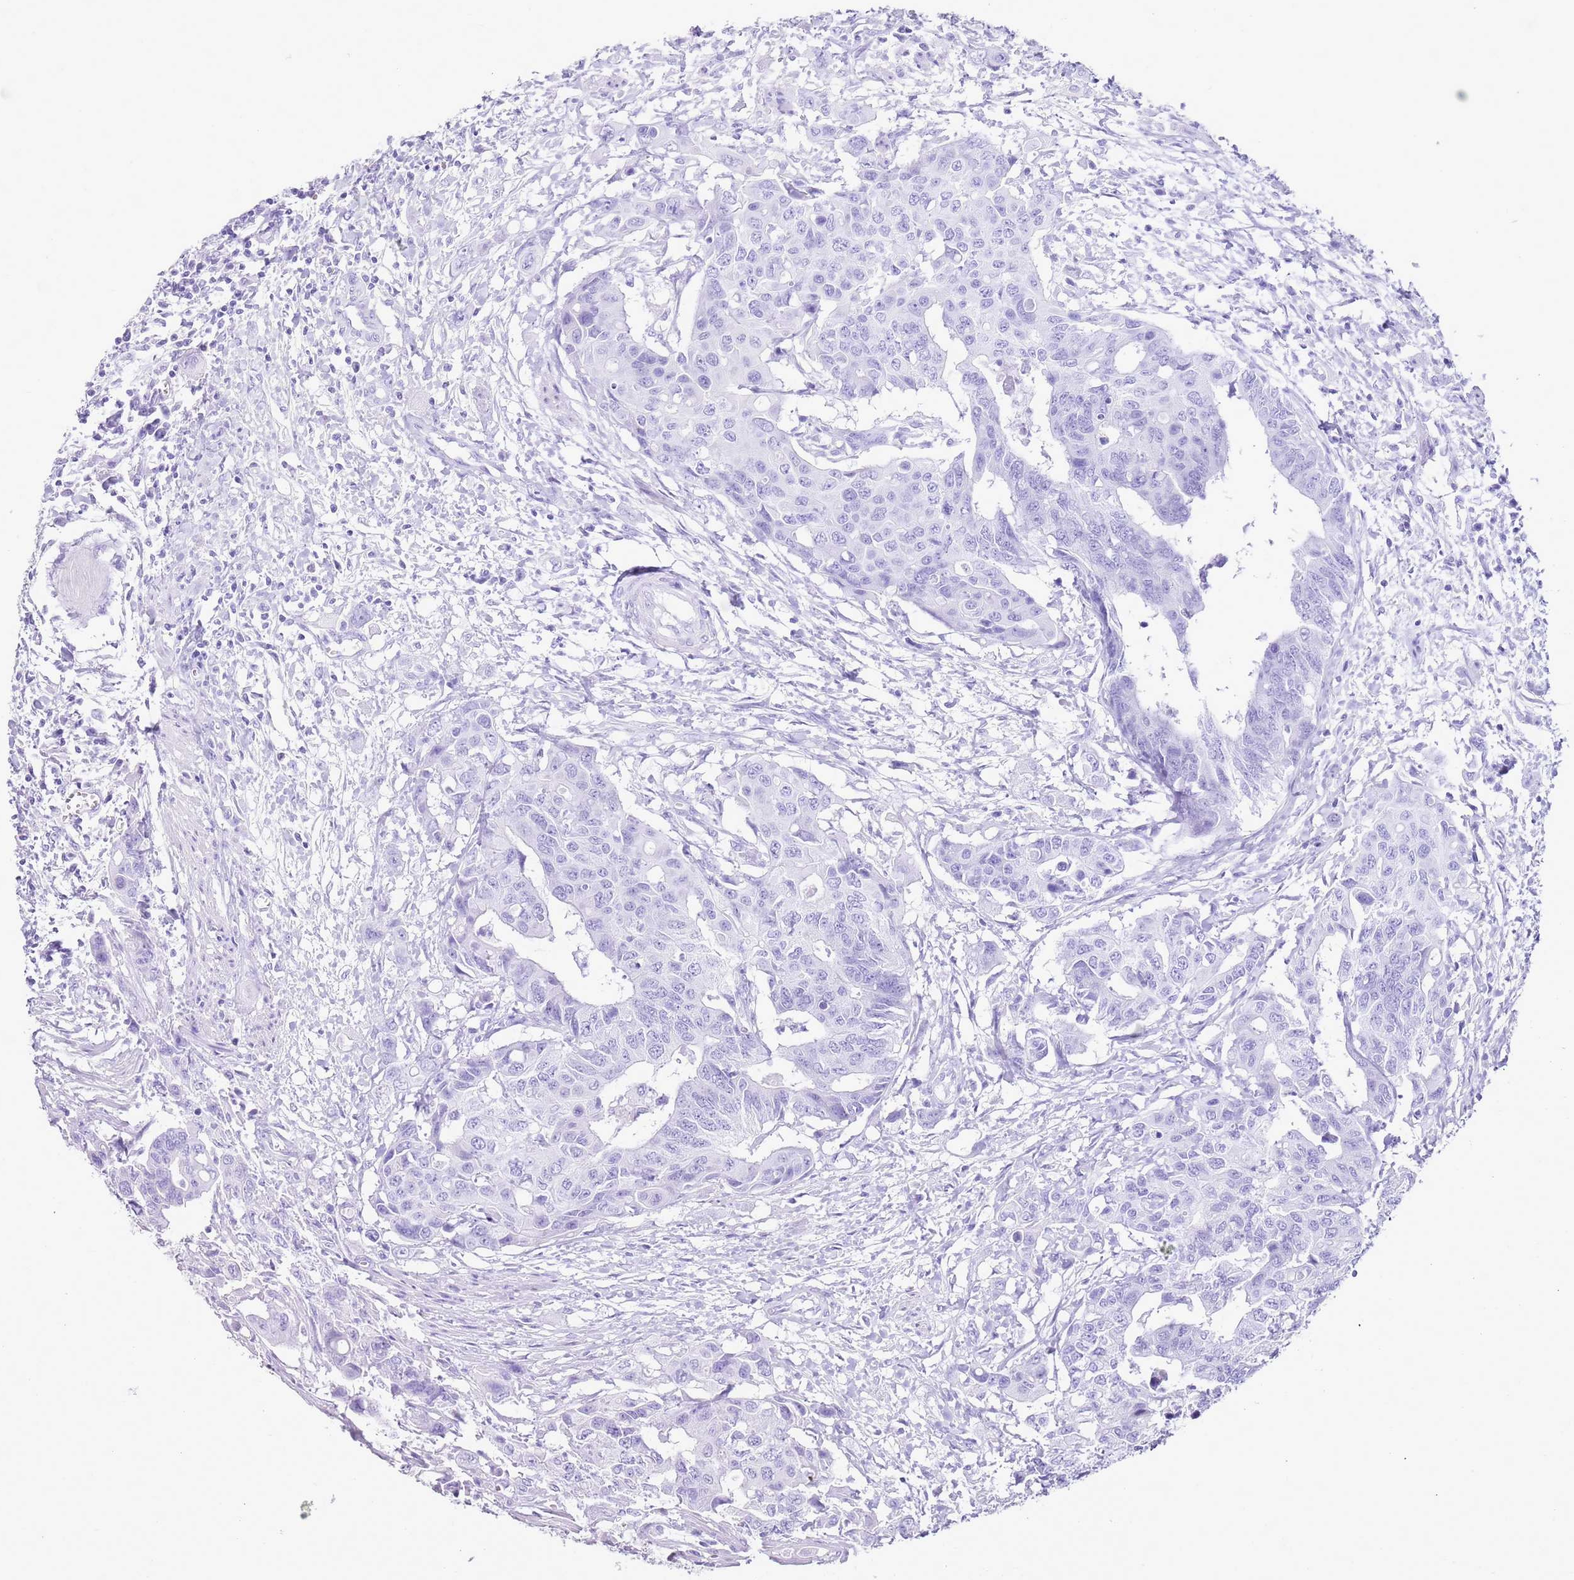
{"staining": {"intensity": "negative", "quantity": "none", "location": "none"}, "tissue": "colorectal cancer", "cell_type": "Tumor cells", "image_type": "cancer", "snomed": [{"axis": "morphology", "description": "Adenocarcinoma, NOS"}, {"axis": "topography", "description": "Colon"}], "caption": "This is an immunohistochemistry (IHC) micrograph of colorectal cancer. There is no staining in tumor cells.", "gene": "CA8", "patient": {"sex": "male", "age": 77}}